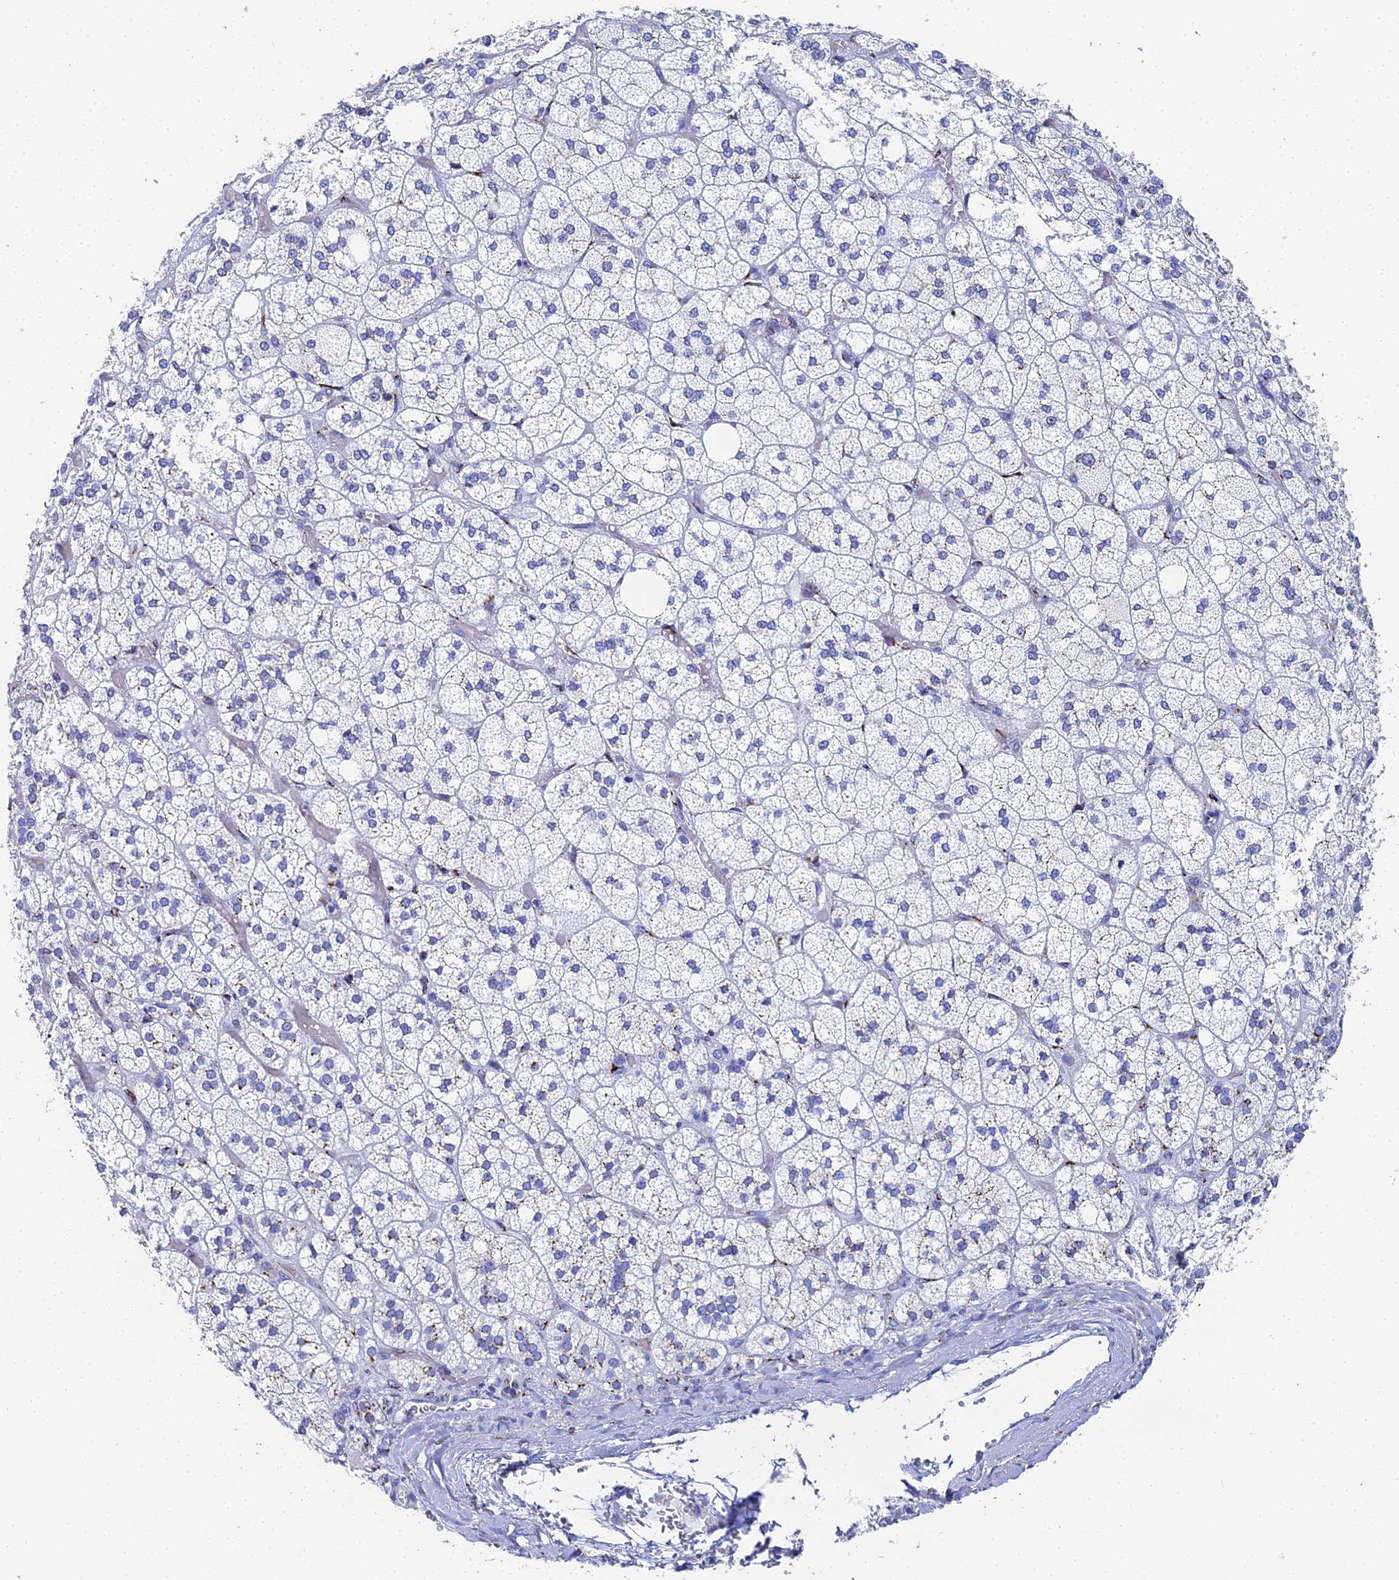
{"staining": {"intensity": "negative", "quantity": "none", "location": "none"}, "tissue": "adrenal gland", "cell_type": "Glandular cells", "image_type": "normal", "snomed": [{"axis": "morphology", "description": "Normal tissue, NOS"}, {"axis": "topography", "description": "Adrenal gland"}], "caption": "Glandular cells show no significant protein expression in benign adrenal gland. (DAB (3,3'-diaminobenzidine) immunohistochemistry (IHC) visualized using brightfield microscopy, high magnification).", "gene": "ENSG00000268674", "patient": {"sex": "male", "age": 61}}